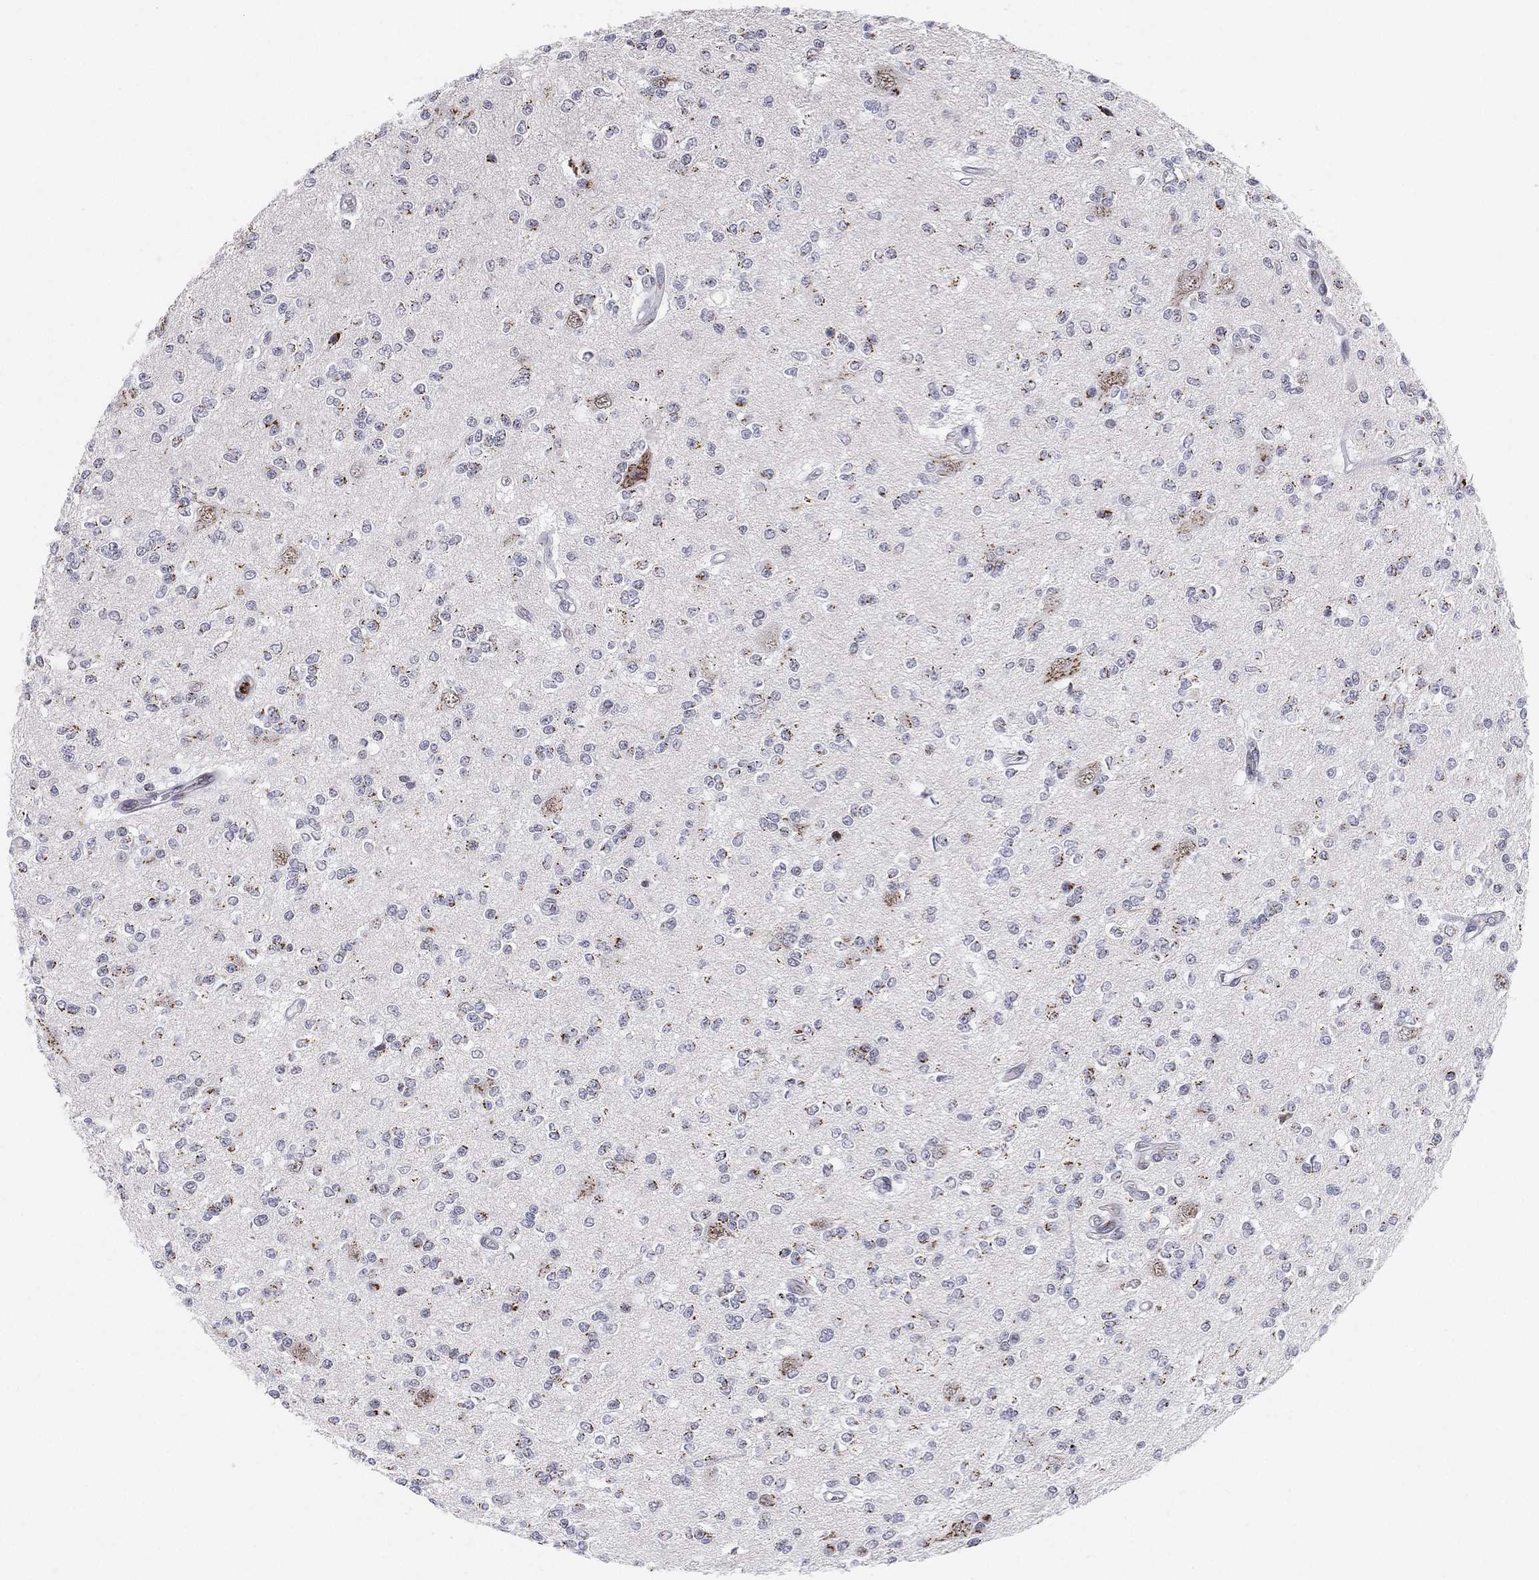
{"staining": {"intensity": "negative", "quantity": "none", "location": "none"}, "tissue": "glioma", "cell_type": "Tumor cells", "image_type": "cancer", "snomed": [{"axis": "morphology", "description": "Glioma, malignant, Low grade"}, {"axis": "topography", "description": "Brain"}], "caption": "The immunohistochemistry (IHC) image has no significant staining in tumor cells of malignant glioma (low-grade) tissue.", "gene": "CD177", "patient": {"sex": "male", "age": 67}}